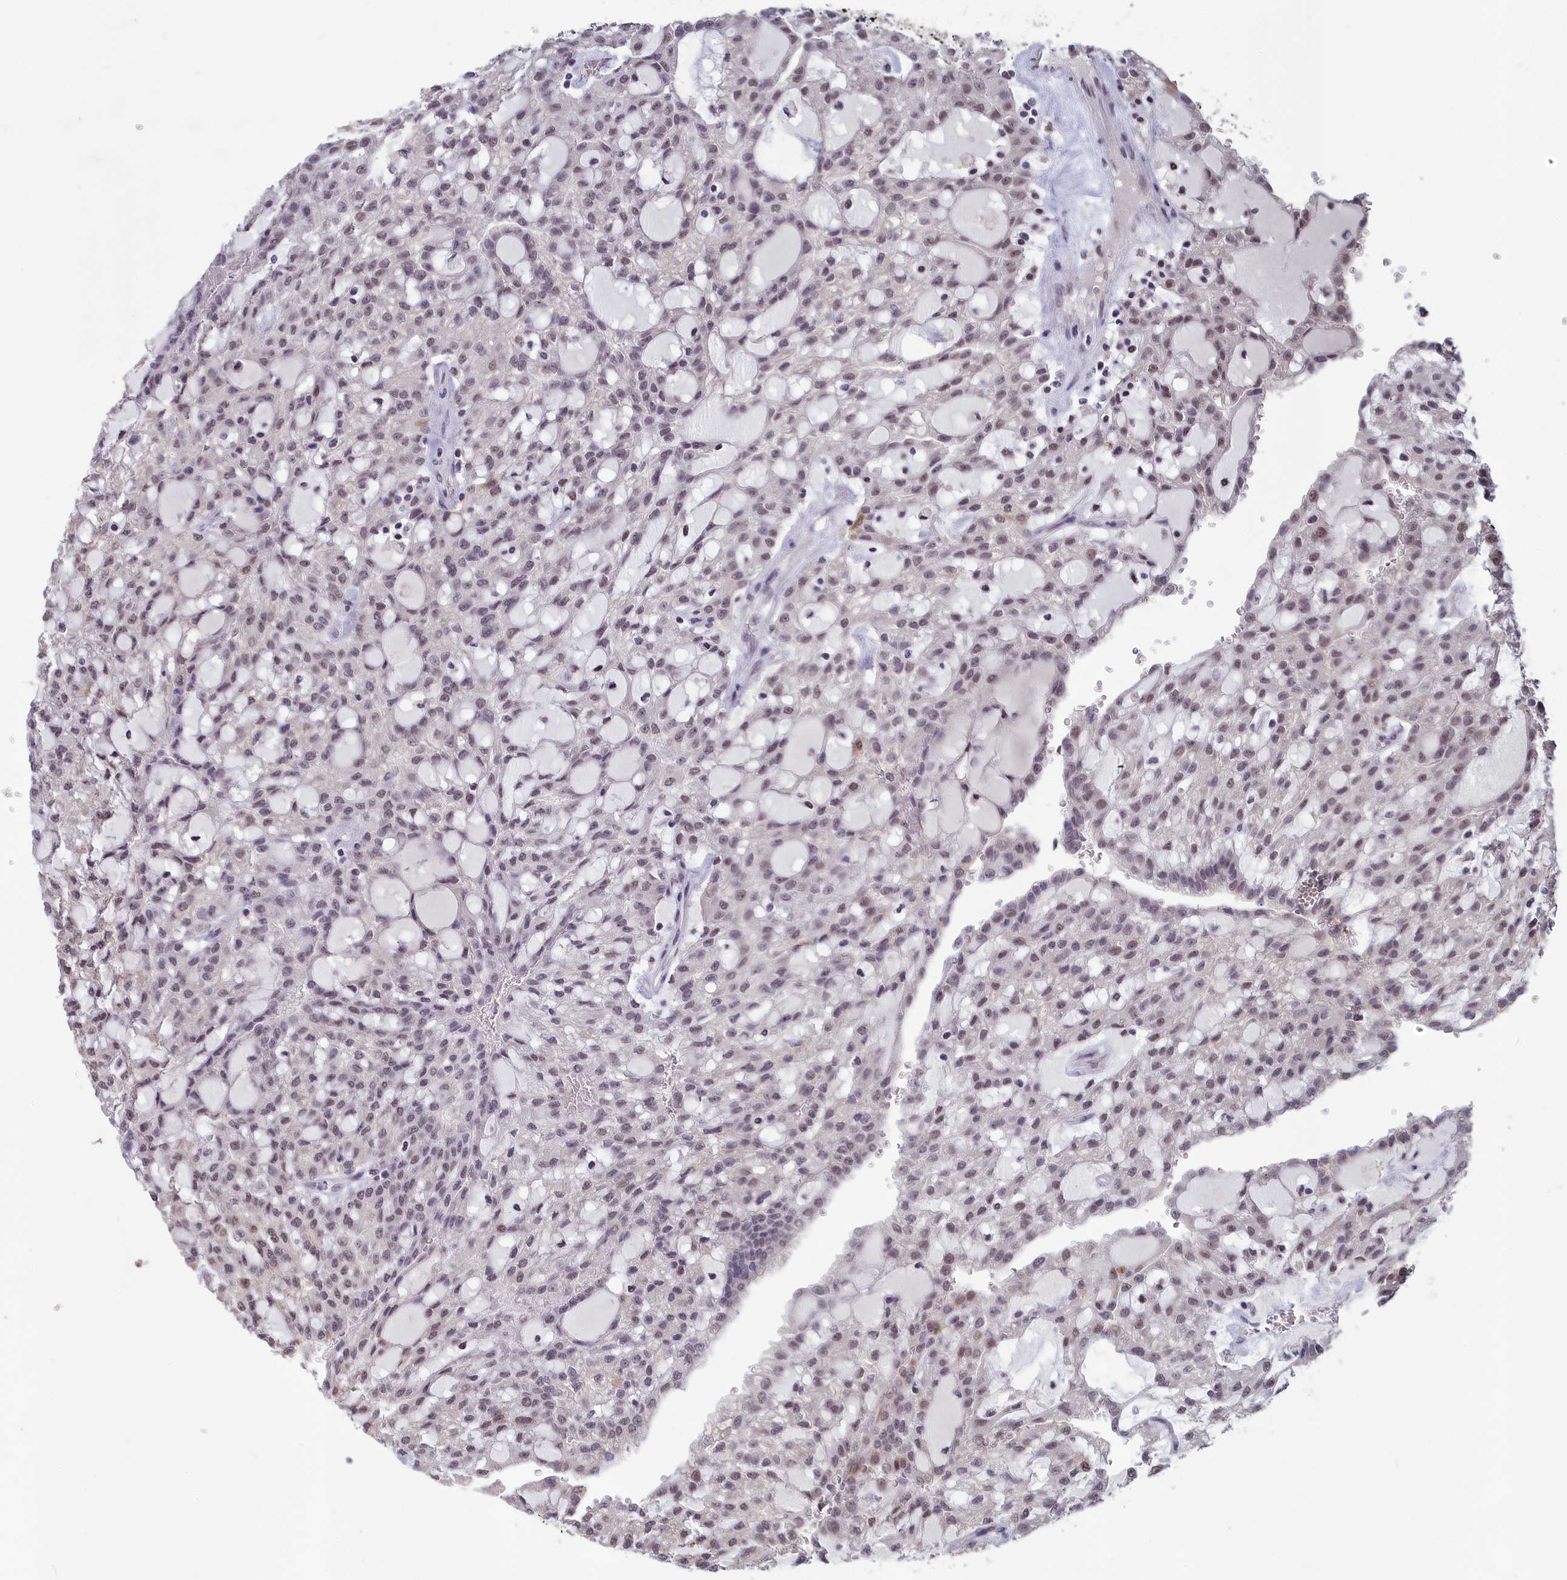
{"staining": {"intensity": "moderate", "quantity": ">75%", "location": "nuclear"}, "tissue": "renal cancer", "cell_type": "Tumor cells", "image_type": "cancer", "snomed": [{"axis": "morphology", "description": "Adenocarcinoma, NOS"}, {"axis": "topography", "description": "Kidney"}], "caption": "Immunohistochemistry micrograph of renal cancer (adenocarcinoma) stained for a protein (brown), which shows medium levels of moderate nuclear expression in approximately >75% of tumor cells.", "gene": "MT-CO3", "patient": {"sex": "male", "age": 63}}